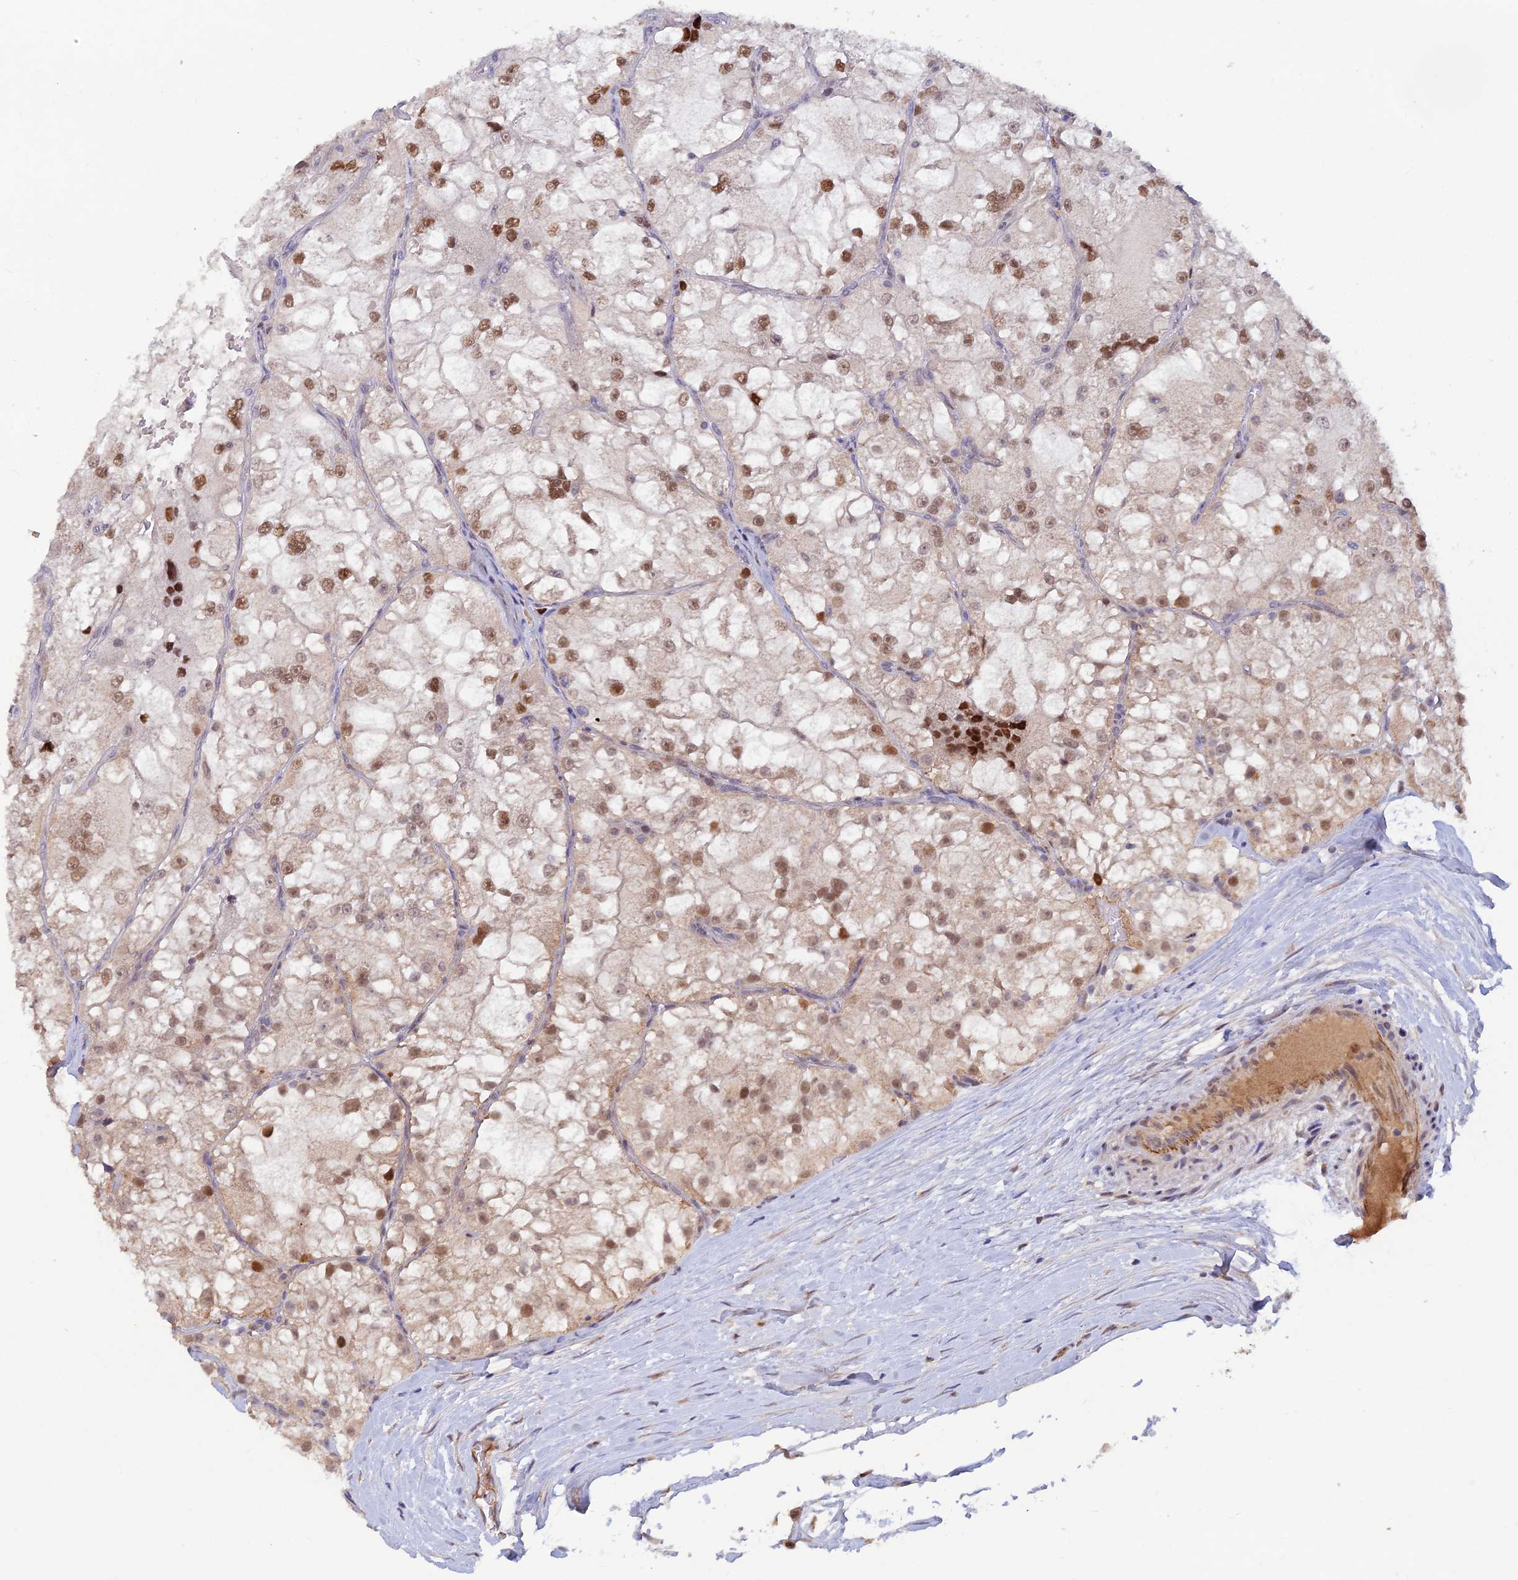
{"staining": {"intensity": "moderate", "quantity": ">75%", "location": "nuclear"}, "tissue": "renal cancer", "cell_type": "Tumor cells", "image_type": "cancer", "snomed": [{"axis": "morphology", "description": "Adenocarcinoma, NOS"}, {"axis": "topography", "description": "Kidney"}], "caption": "Immunohistochemistry (IHC) histopathology image of human adenocarcinoma (renal) stained for a protein (brown), which demonstrates medium levels of moderate nuclear staining in about >75% of tumor cells.", "gene": "FASTKD5", "patient": {"sex": "female", "age": 72}}